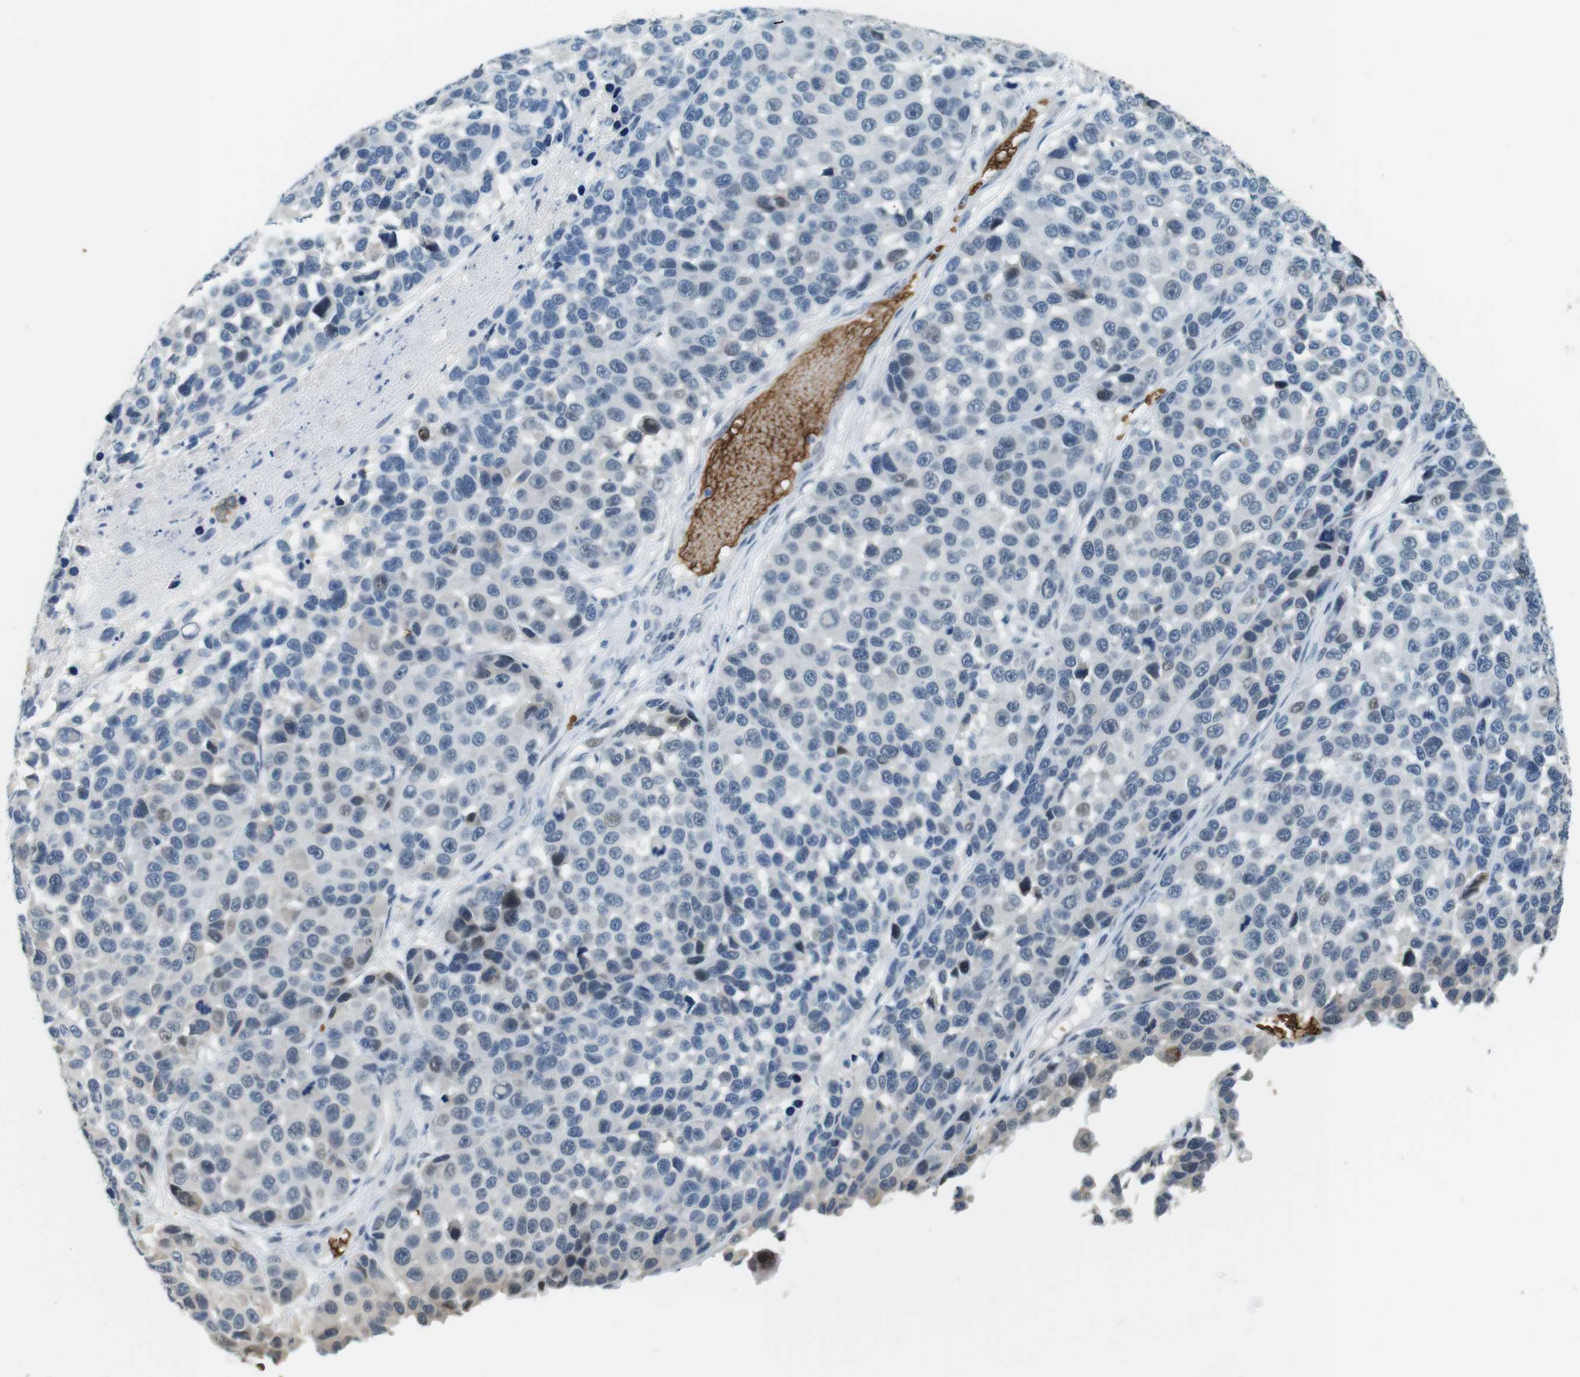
{"staining": {"intensity": "weak", "quantity": "<25%", "location": "cytoplasmic/membranous"}, "tissue": "melanoma", "cell_type": "Tumor cells", "image_type": "cancer", "snomed": [{"axis": "morphology", "description": "Malignant melanoma, NOS"}, {"axis": "topography", "description": "Skin"}], "caption": "Tumor cells are negative for brown protein staining in melanoma. Brightfield microscopy of immunohistochemistry stained with DAB (brown) and hematoxylin (blue), captured at high magnification.", "gene": "SLC4A1", "patient": {"sex": "male", "age": 53}}